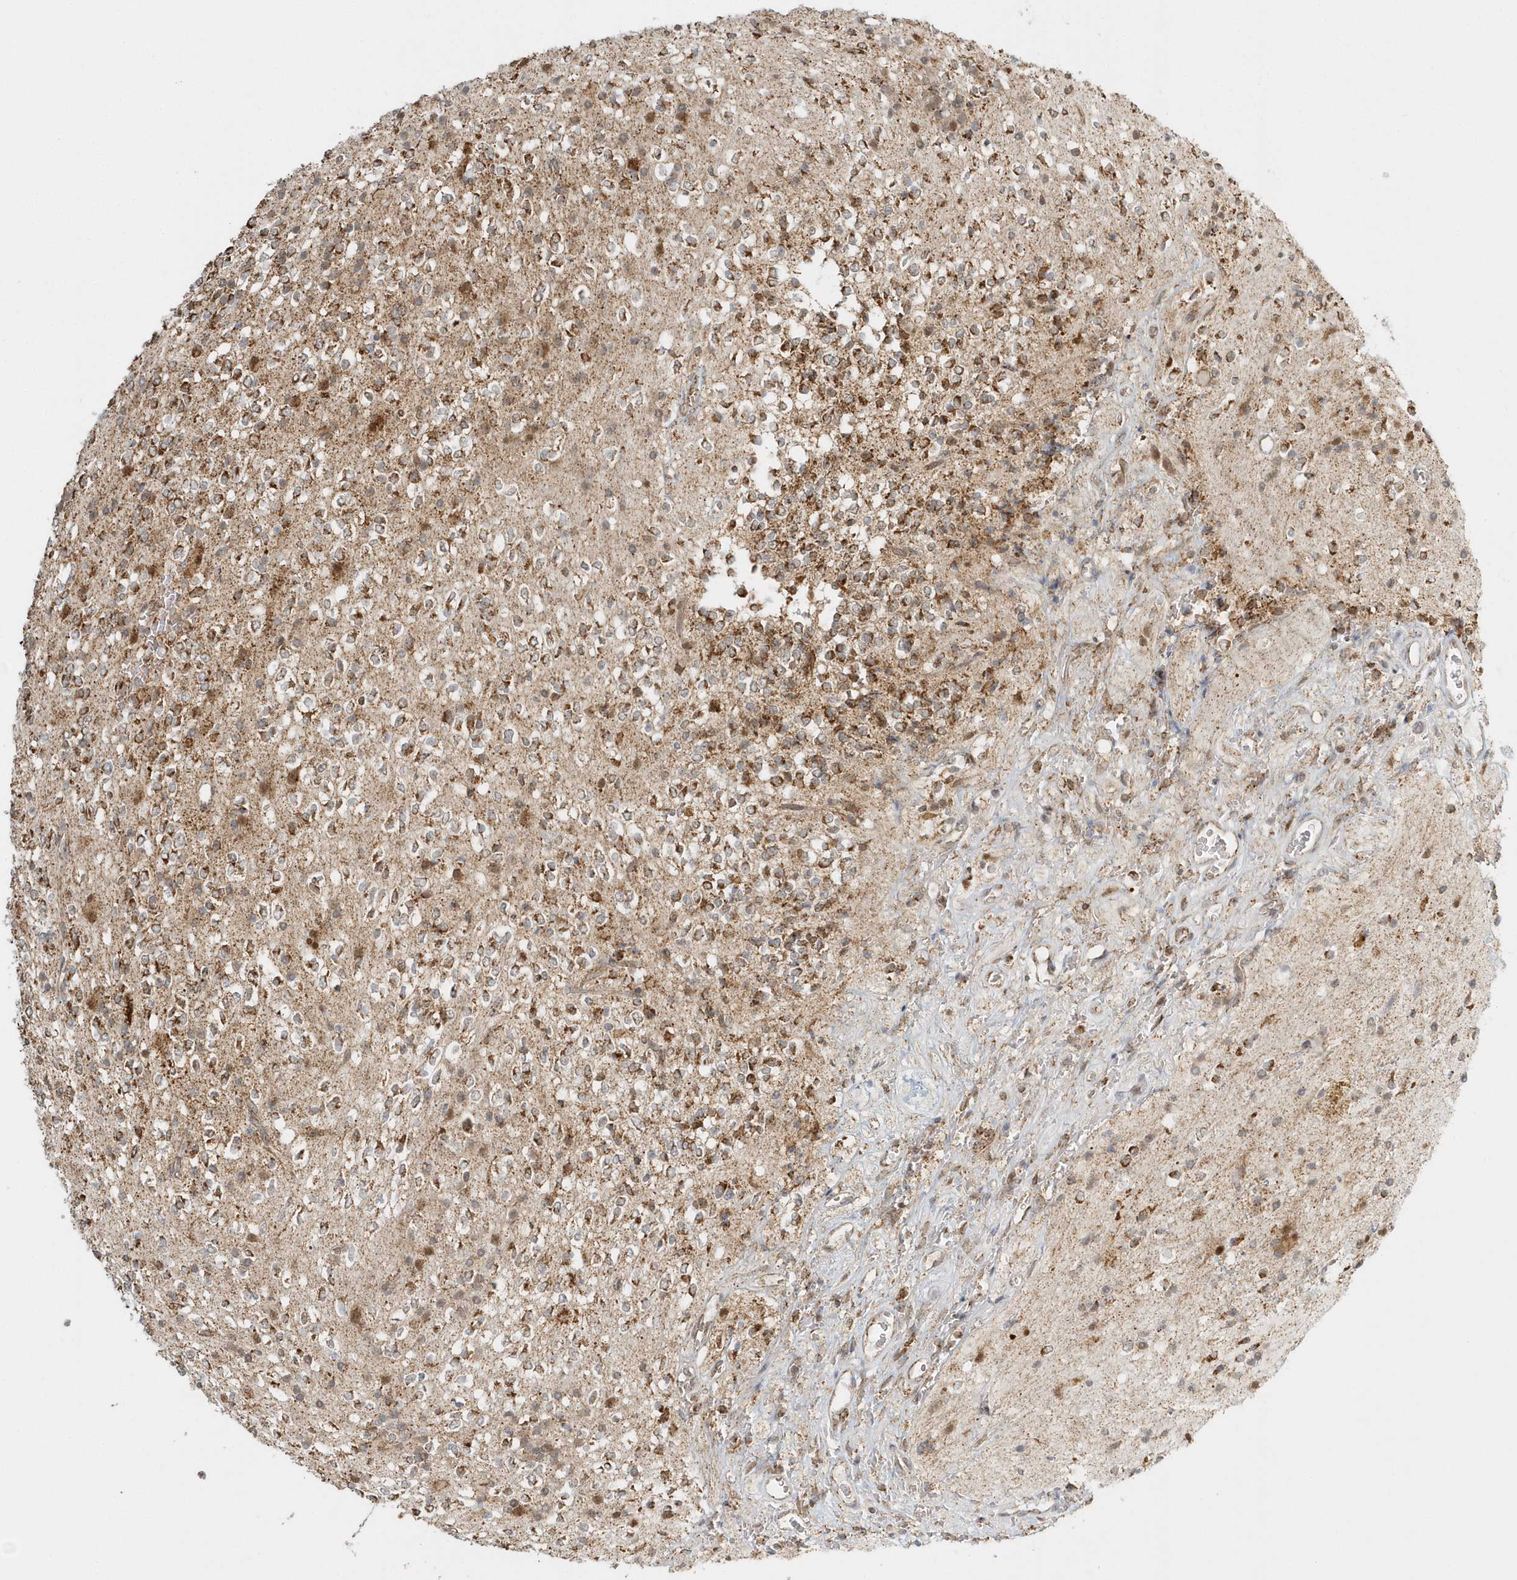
{"staining": {"intensity": "moderate", "quantity": ">75%", "location": "cytoplasmic/membranous"}, "tissue": "glioma", "cell_type": "Tumor cells", "image_type": "cancer", "snomed": [{"axis": "morphology", "description": "Glioma, malignant, High grade"}, {"axis": "topography", "description": "Brain"}], "caption": "Approximately >75% of tumor cells in human malignant glioma (high-grade) show moderate cytoplasmic/membranous protein positivity as visualized by brown immunohistochemical staining.", "gene": "PSMD6", "patient": {"sex": "male", "age": 34}}